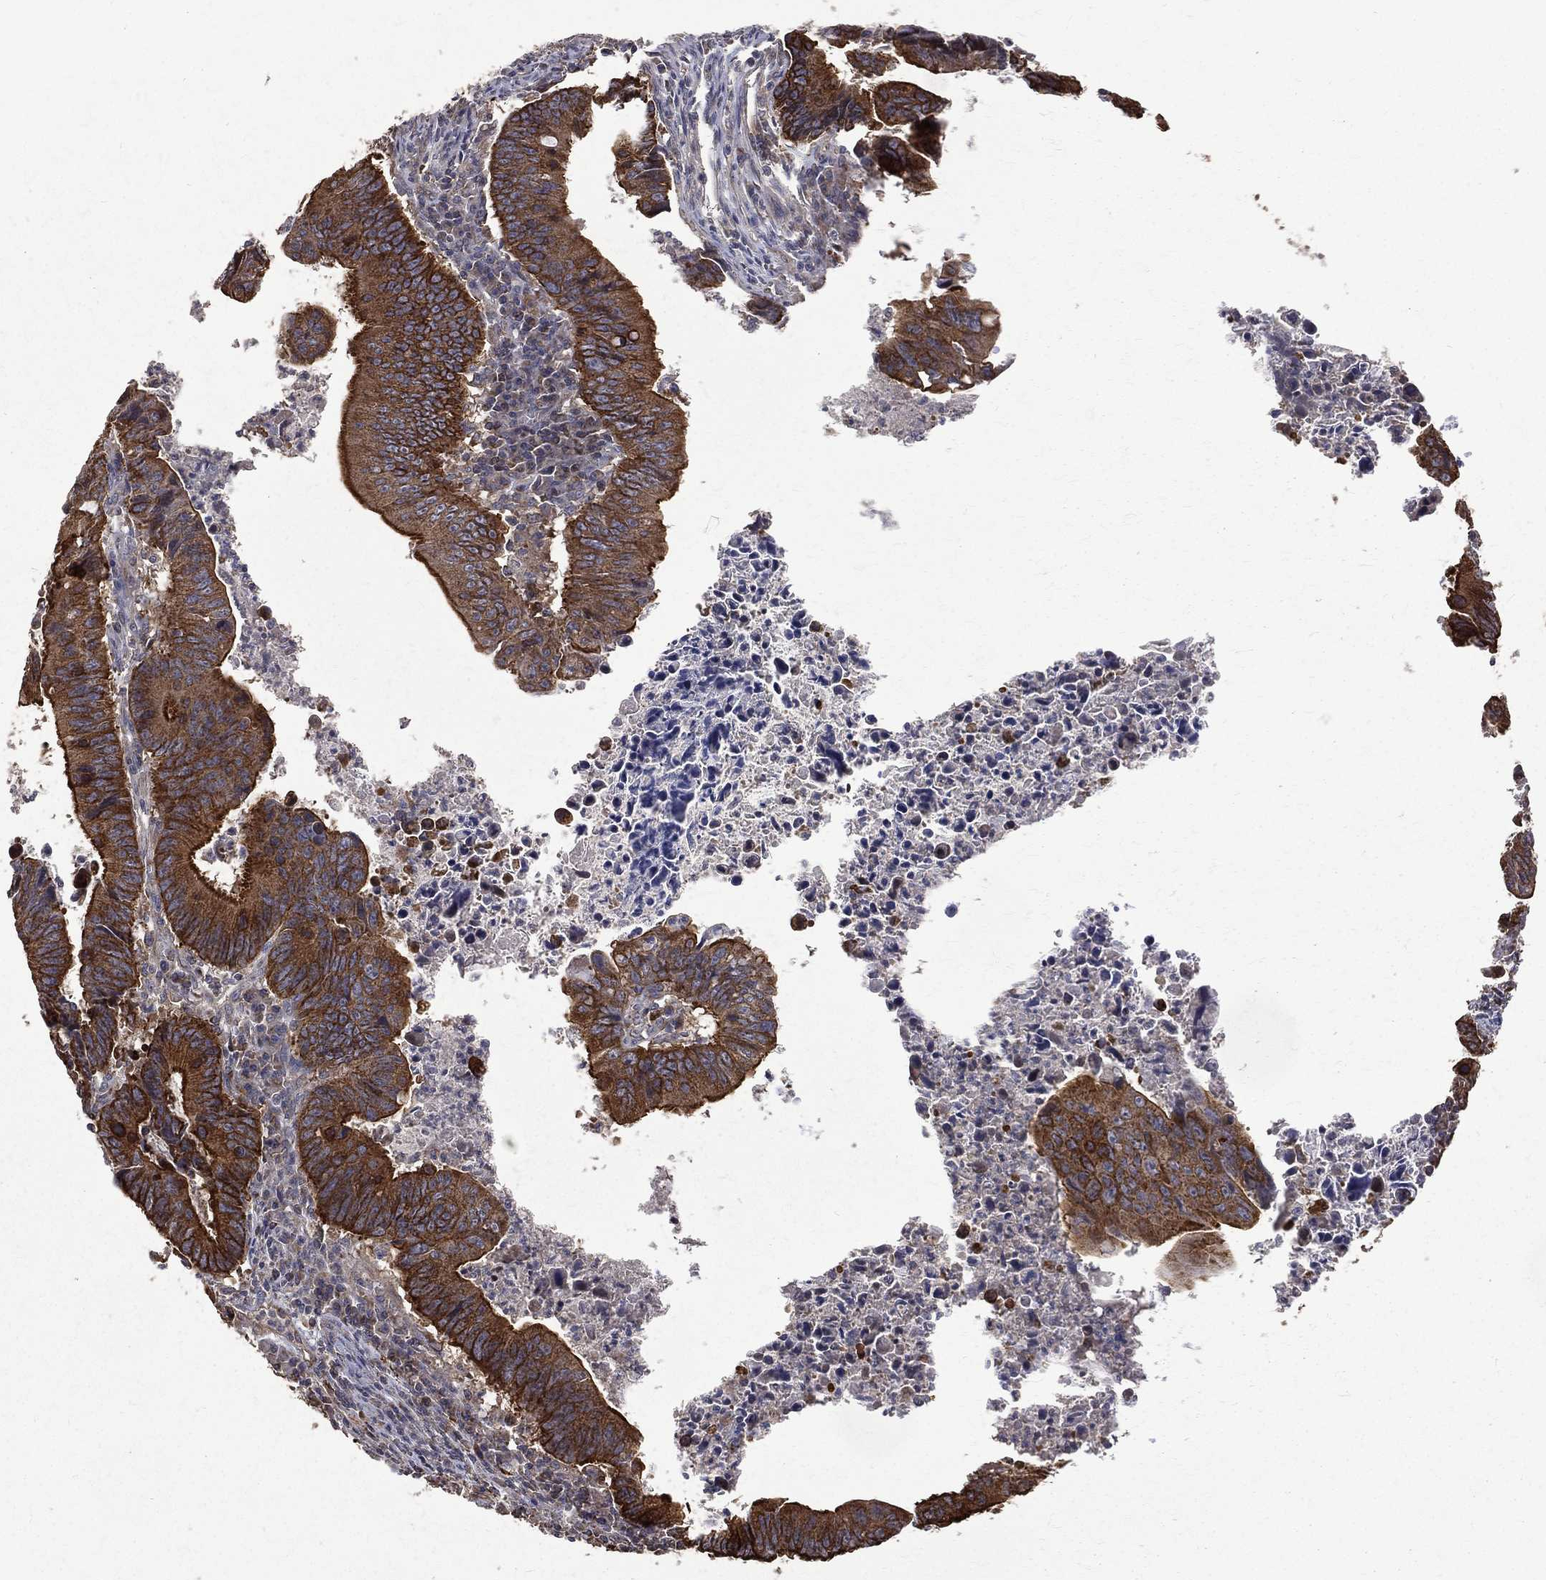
{"staining": {"intensity": "moderate", "quantity": ">75%", "location": "cytoplasmic/membranous"}, "tissue": "colorectal cancer", "cell_type": "Tumor cells", "image_type": "cancer", "snomed": [{"axis": "morphology", "description": "Adenocarcinoma, NOS"}, {"axis": "topography", "description": "Colon"}], "caption": "Tumor cells exhibit medium levels of moderate cytoplasmic/membranous positivity in approximately >75% of cells in colorectal adenocarcinoma.", "gene": "RPGR", "patient": {"sex": "female", "age": 87}}